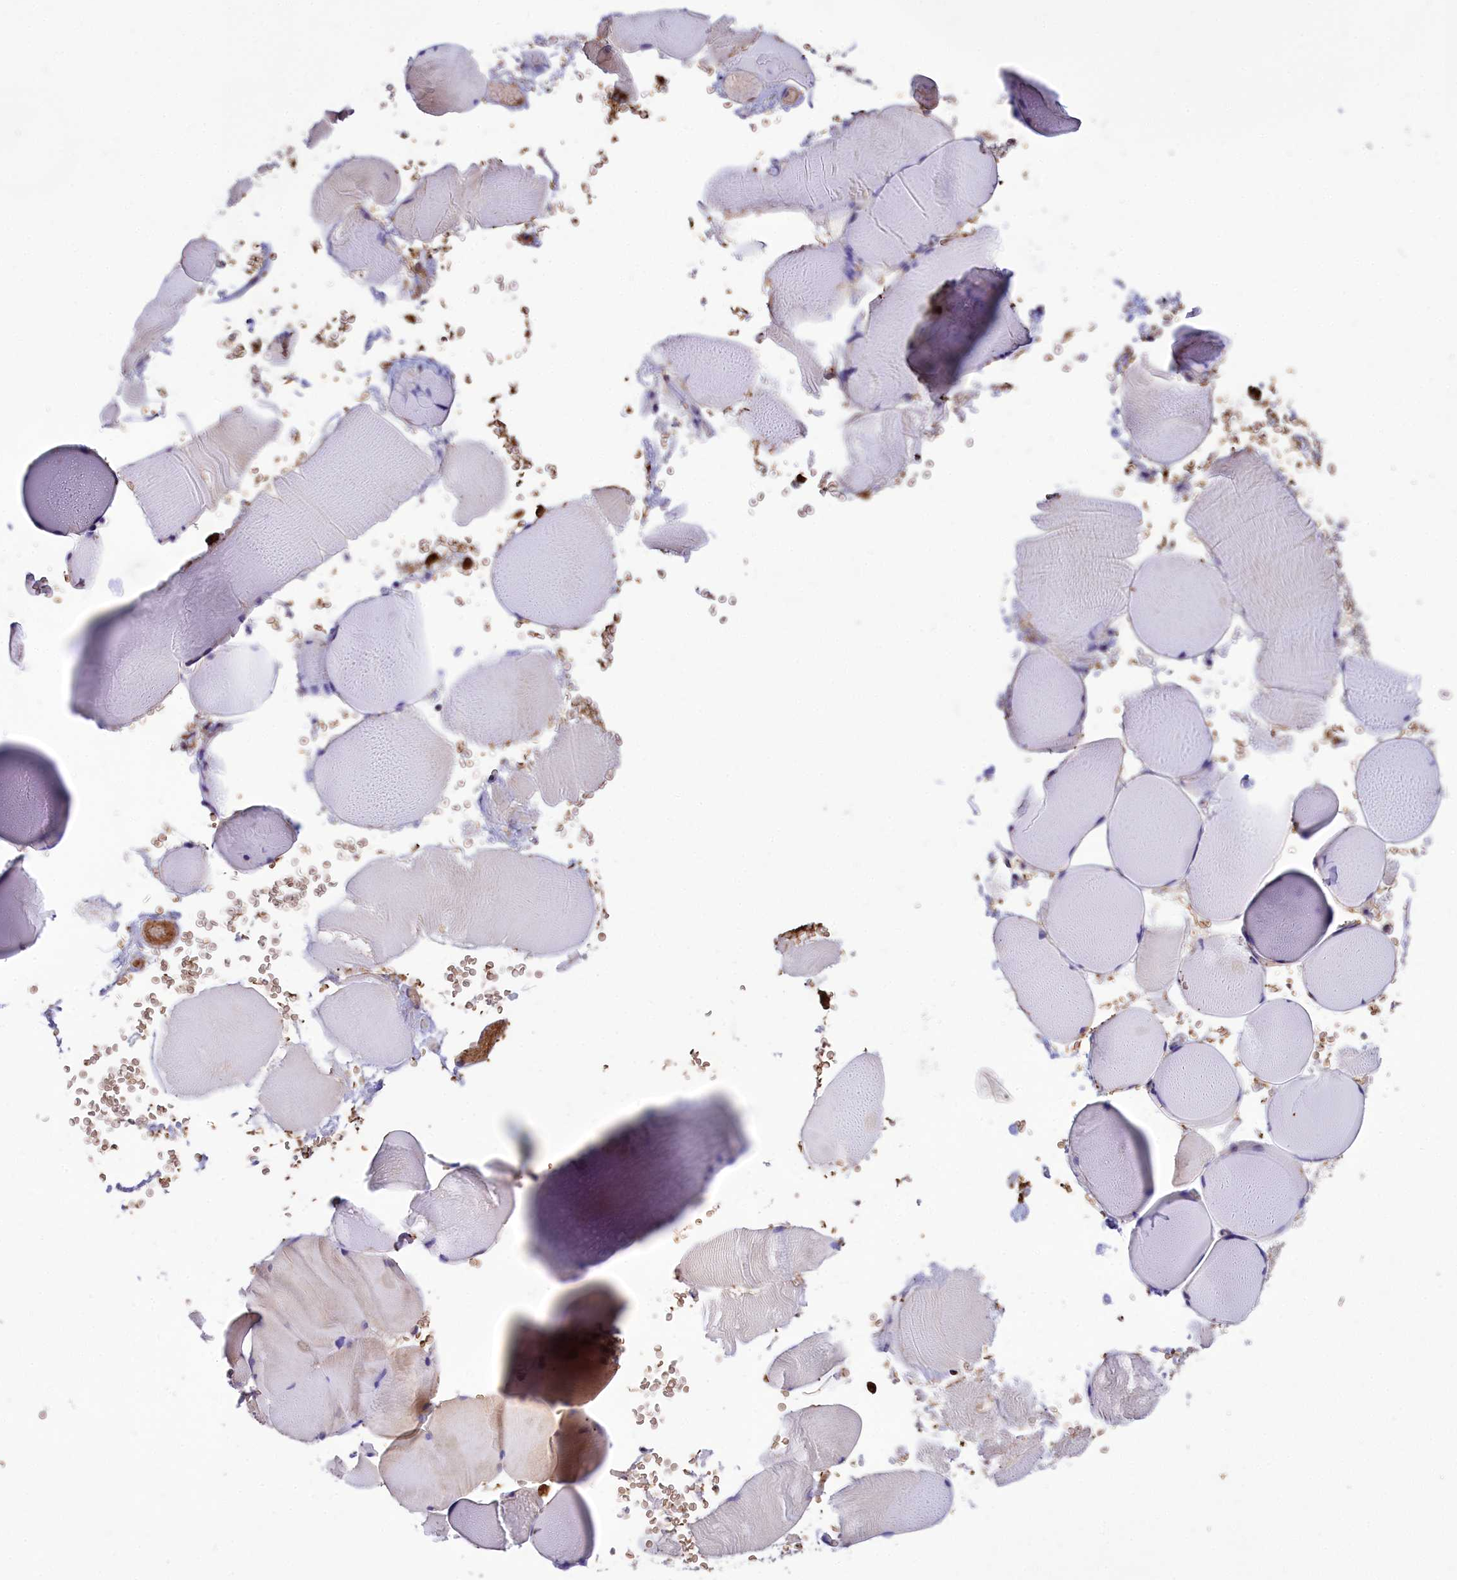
{"staining": {"intensity": "weak", "quantity": "<25%", "location": "cytoplasmic/membranous"}, "tissue": "skeletal muscle", "cell_type": "Myocytes", "image_type": "normal", "snomed": [{"axis": "morphology", "description": "Normal tissue, NOS"}, {"axis": "topography", "description": "Skeletal muscle"}], "caption": "Immunohistochemical staining of normal human skeletal muscle demonstrates no significant positivity in myocytes. The staining is performed using DAB brown chromogen with nuclei counter-stained in using hematoxylin.", "gene": "PKHD1L1", "patient": {"sex": "male", "age": 62}}